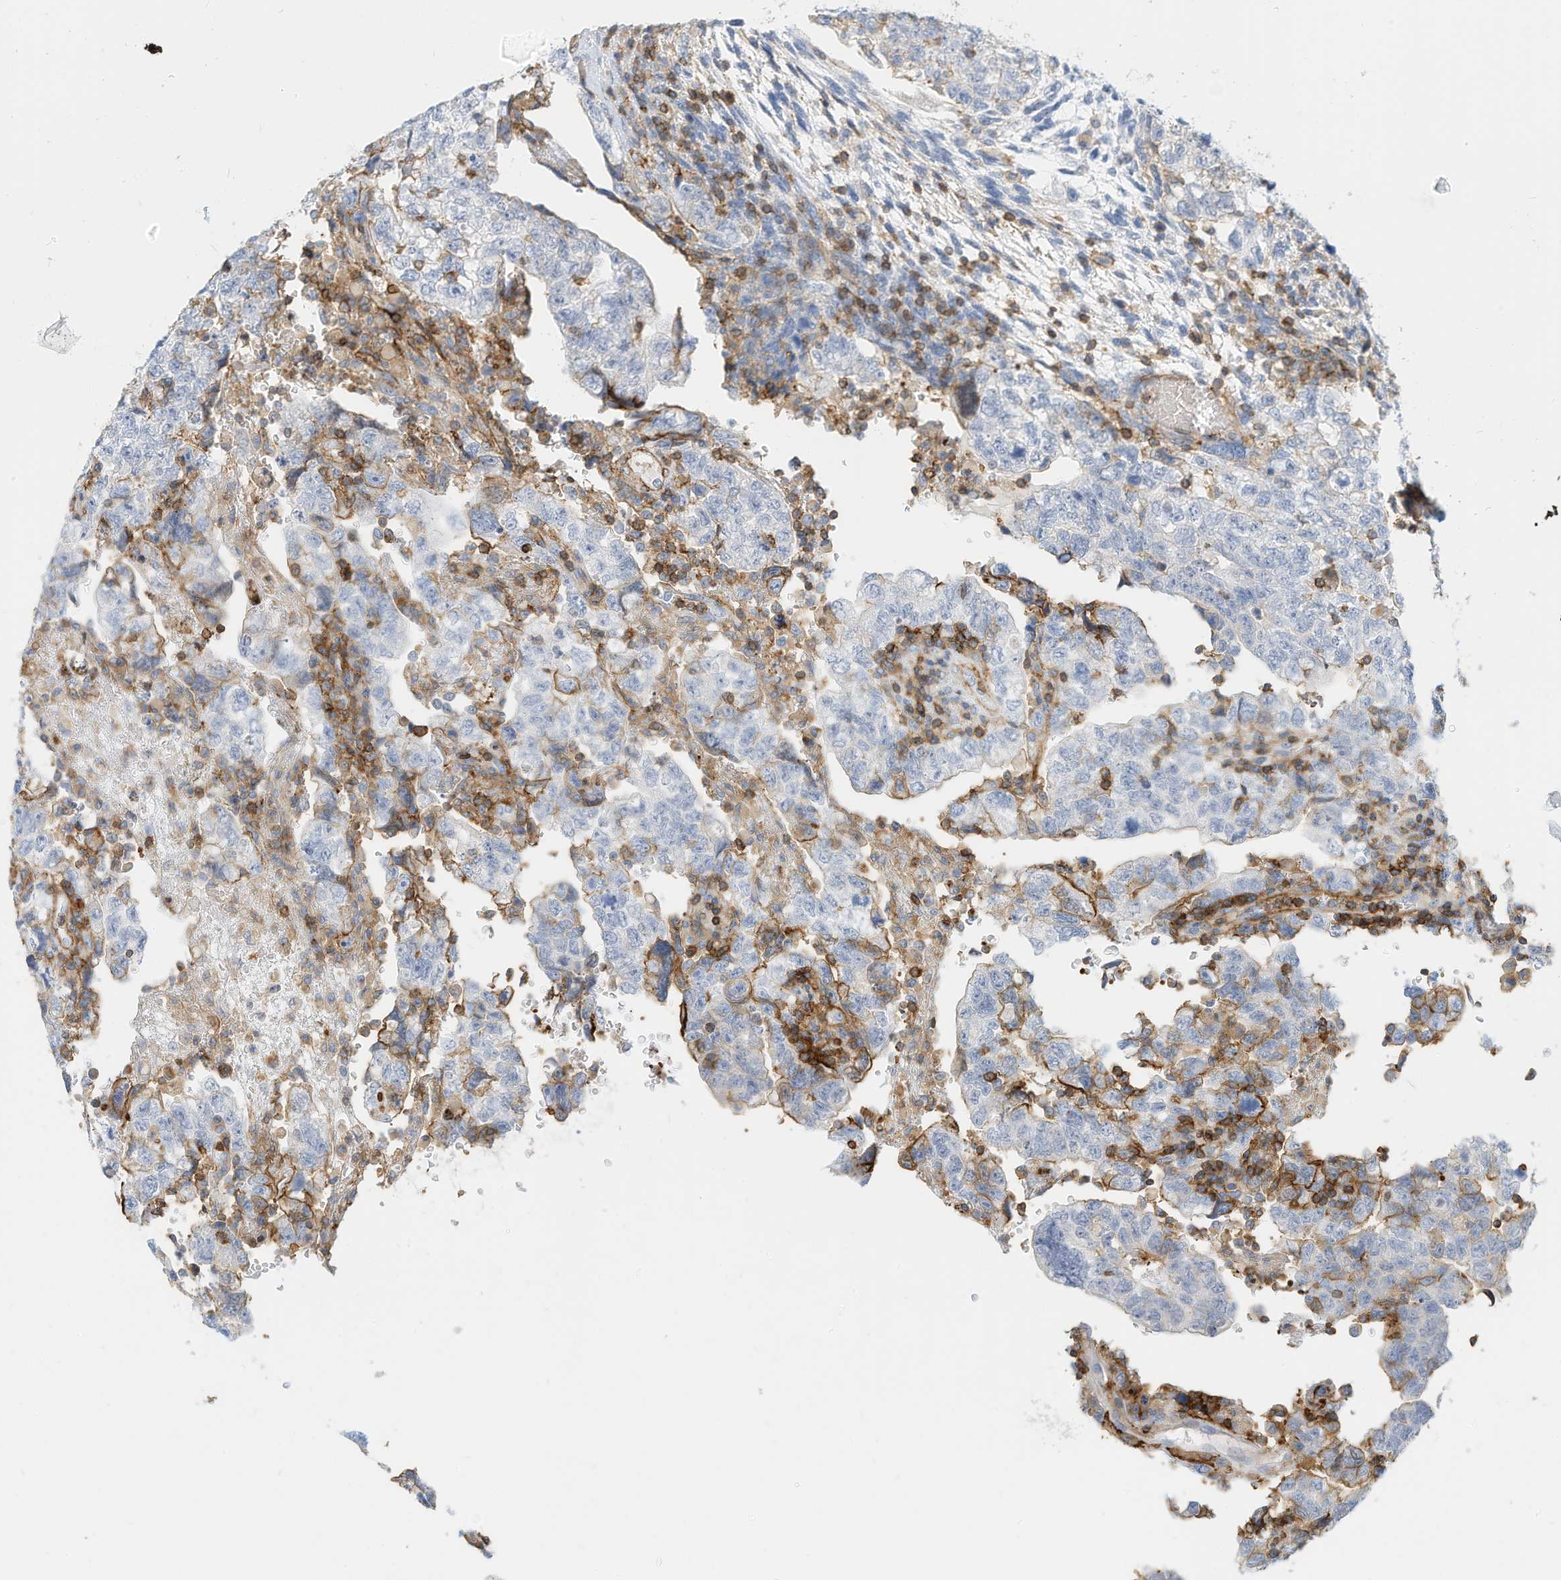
{"staining": {"intensity": "negative", "quantity": "none", "location": "none"}, "tissue": "testis cancer", "cell_type": "Tumor cells", "image_type": "cancer", "snomed": [{"axis": "morphology", "description": "Normal tissue, NOS"}, {"axis": "morphology", "description": "Carcinoma, Embryonal, NOS"}, {"axis": "topography", "description": "Testis"}], "caption": "This histopathology image is of embryonal carcinoma (testis) stained with immunohistochemistry (IHC) to label a protein in brown with the nuclei are counter-stained blue. There is no positivity in tumor cells. (DAB immunohistochemistry (IHC) with hematoxylin counter stain).", "gene": "TXNDC9", "patient": {"sex": "male", "age": 36}}